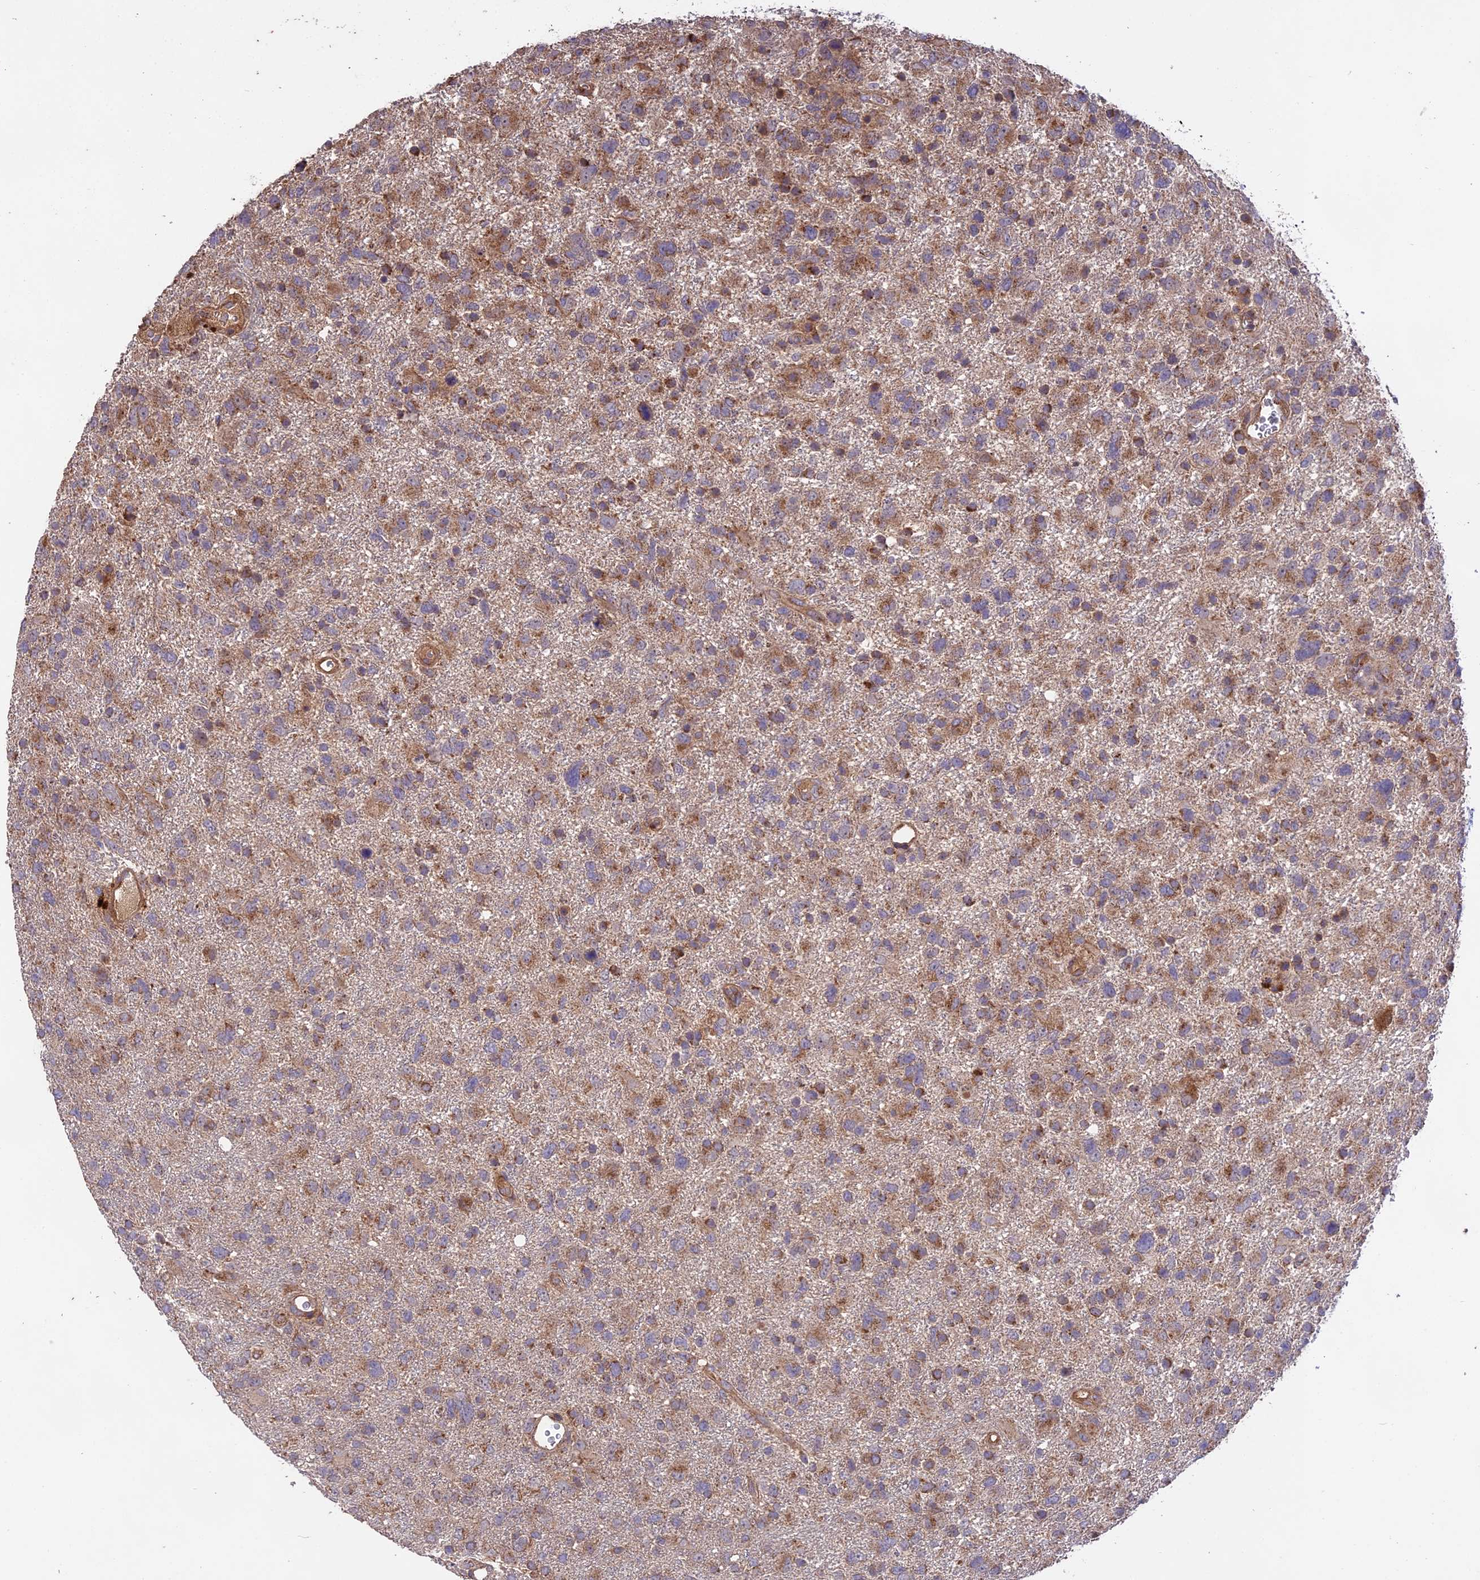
{"staining": {"intensity": "moderate", "quantity": ">75%", "location": "cytoplasmic/membranous"}, "tissue": "glioma", "cell_type": "Tumor cells", "image_type": "cancer", "snomed": [{"axis": "morphology", "description": "Glioma, malignant, High grade"}, {"axis": "topography", "description": "Brain"}], "caption": "Immunohistochemical staining of glioma displays moderate cytoplasmic/membranous protein positivity in approximately >75% of tumor cells. Nuclei are stained in blue.", "gene": "NUDT8", "patient": {"sex": "male", "age": 61}}